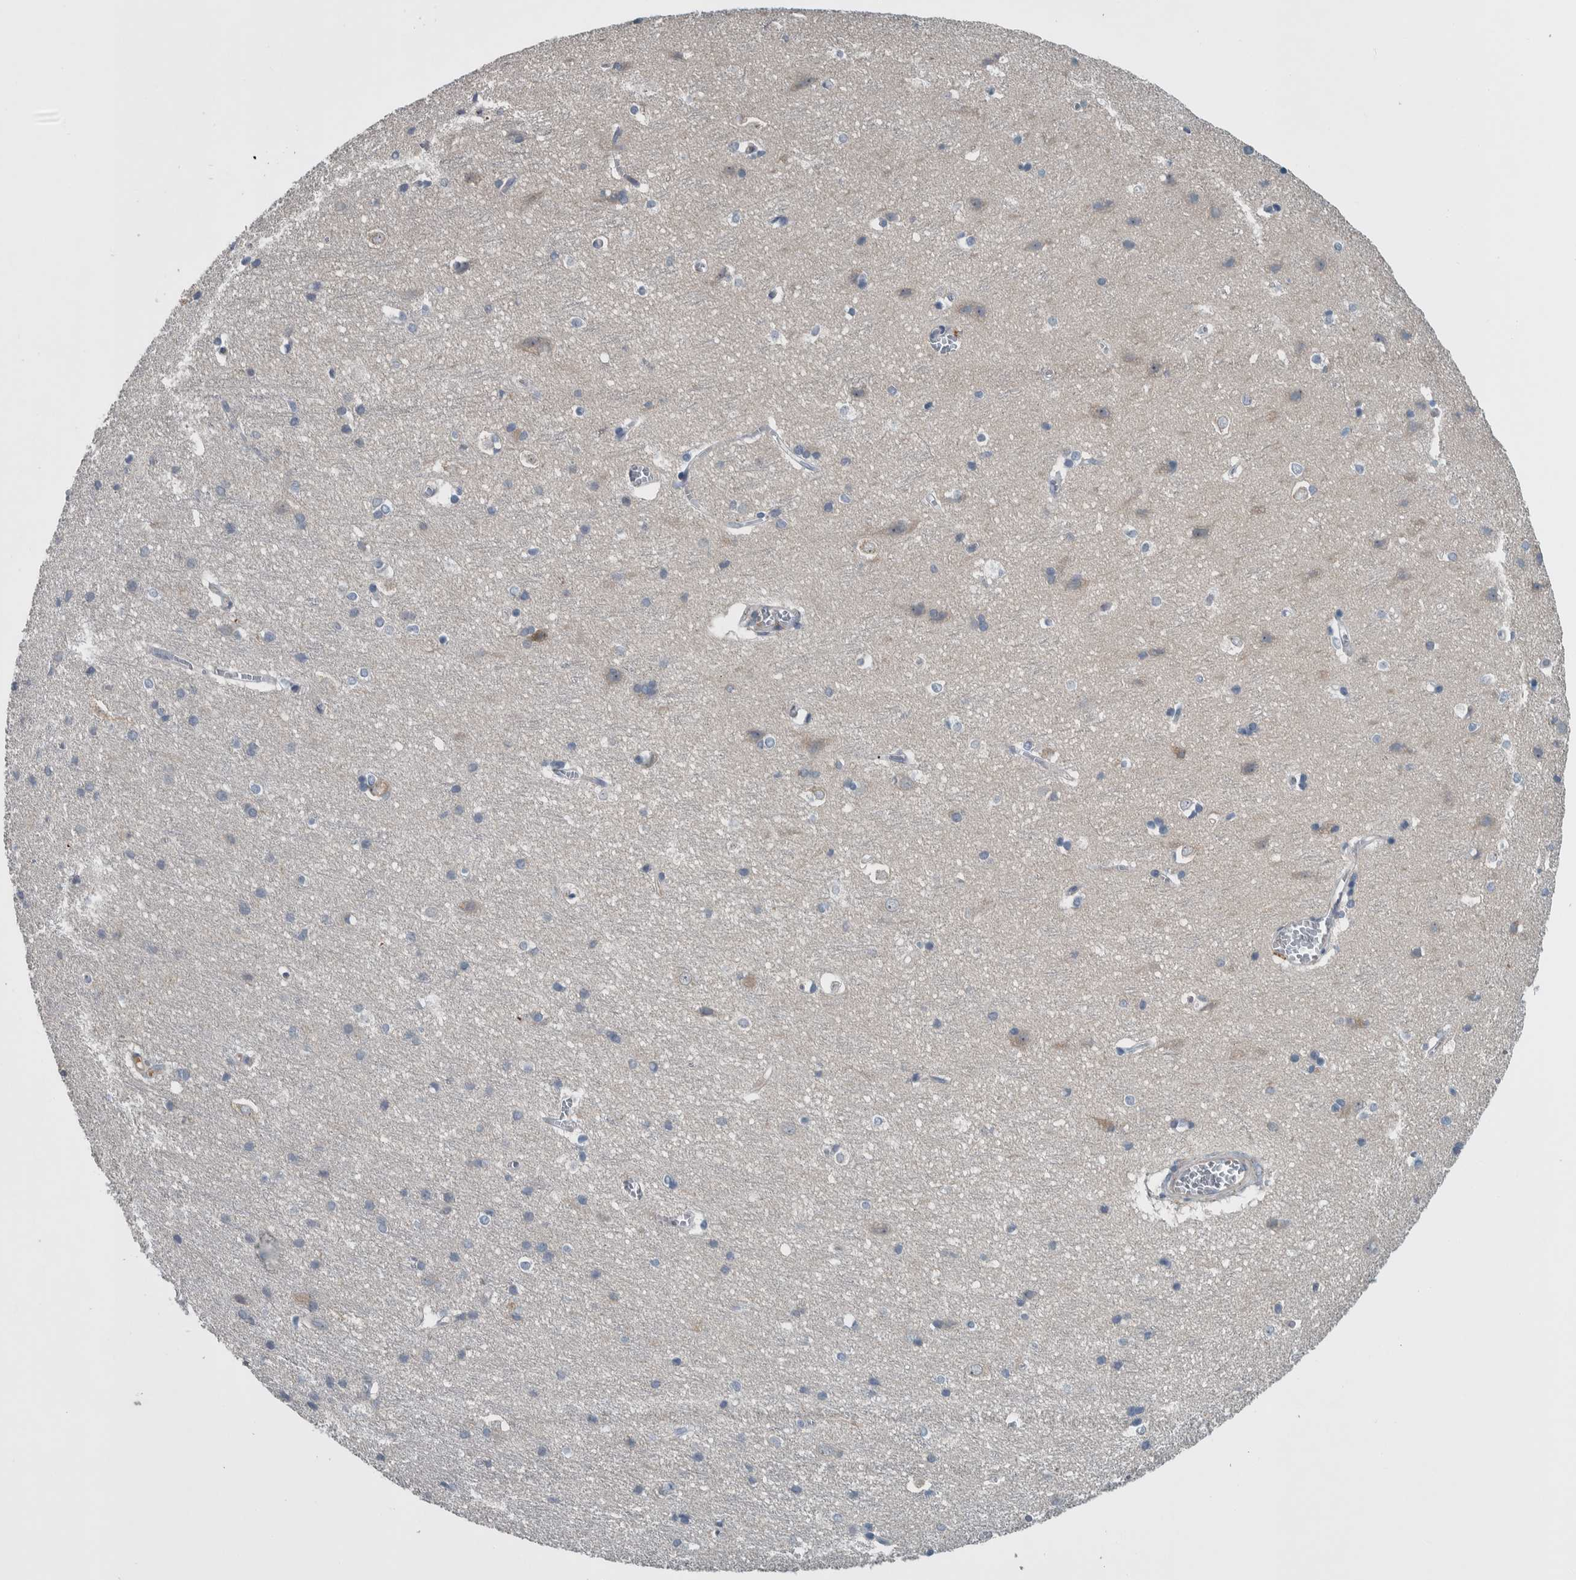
{"staining": {"intensity": "negative", "quantity": "none", "location": "none"}, "tissue": "cerebral cortex", "cell_type": "Endothelial cells", "image_type": "normal", "snomed": [{"axis": "morphology", "description": "Normal tissue, NOS"}, {"axis": "topography", "description": "Cerebral cortex"}], "caption": "Protein analysis of unremarkable cerebral cortex reveals no significant positivity in endothelial cells.", "gene": "SERPINC1", "patient": {"sex": "male", "age": 54}}